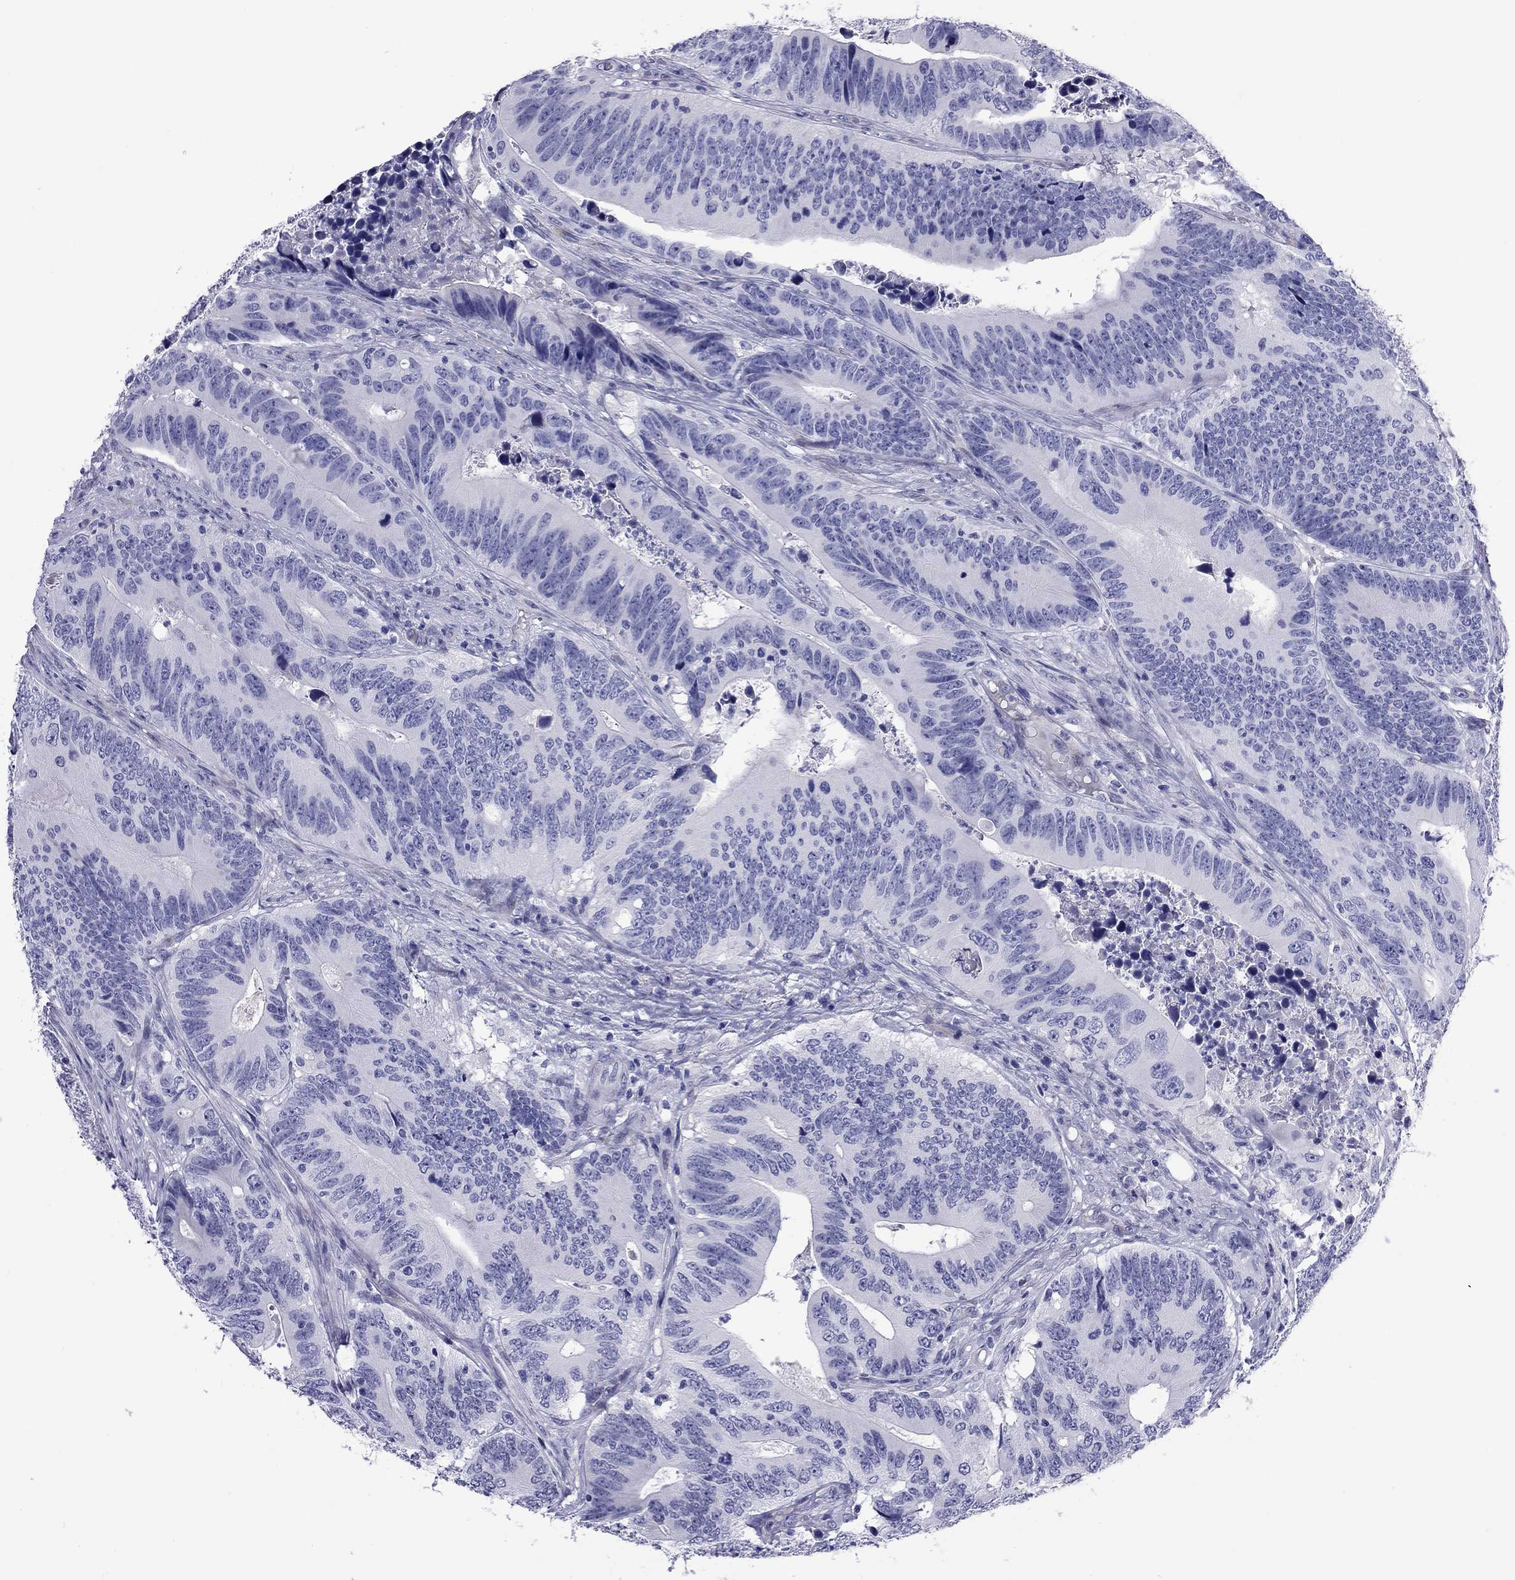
{"staining": {"intensity": "negative", "quantity": "none", "location": "none"}, "tissue": "colorectal cancer", "cell_type": "Tumor cells", "image_type": "cancer", "snomed": [{"axis": "morphology", "description": "Adenocarcinoma, NOS"}, {"axis": "topography", "description": "Colon"}], "caption": "IHC histopathology image of neoplastic tissue: human adenocarcinoma (colorectal) stained with DAB (3,3'-diaminobenzidine) exhibits no significant protein positivity in tumor cells.", "gene": "FSCN3", "patient": {"sex": "female", "age": 90}}